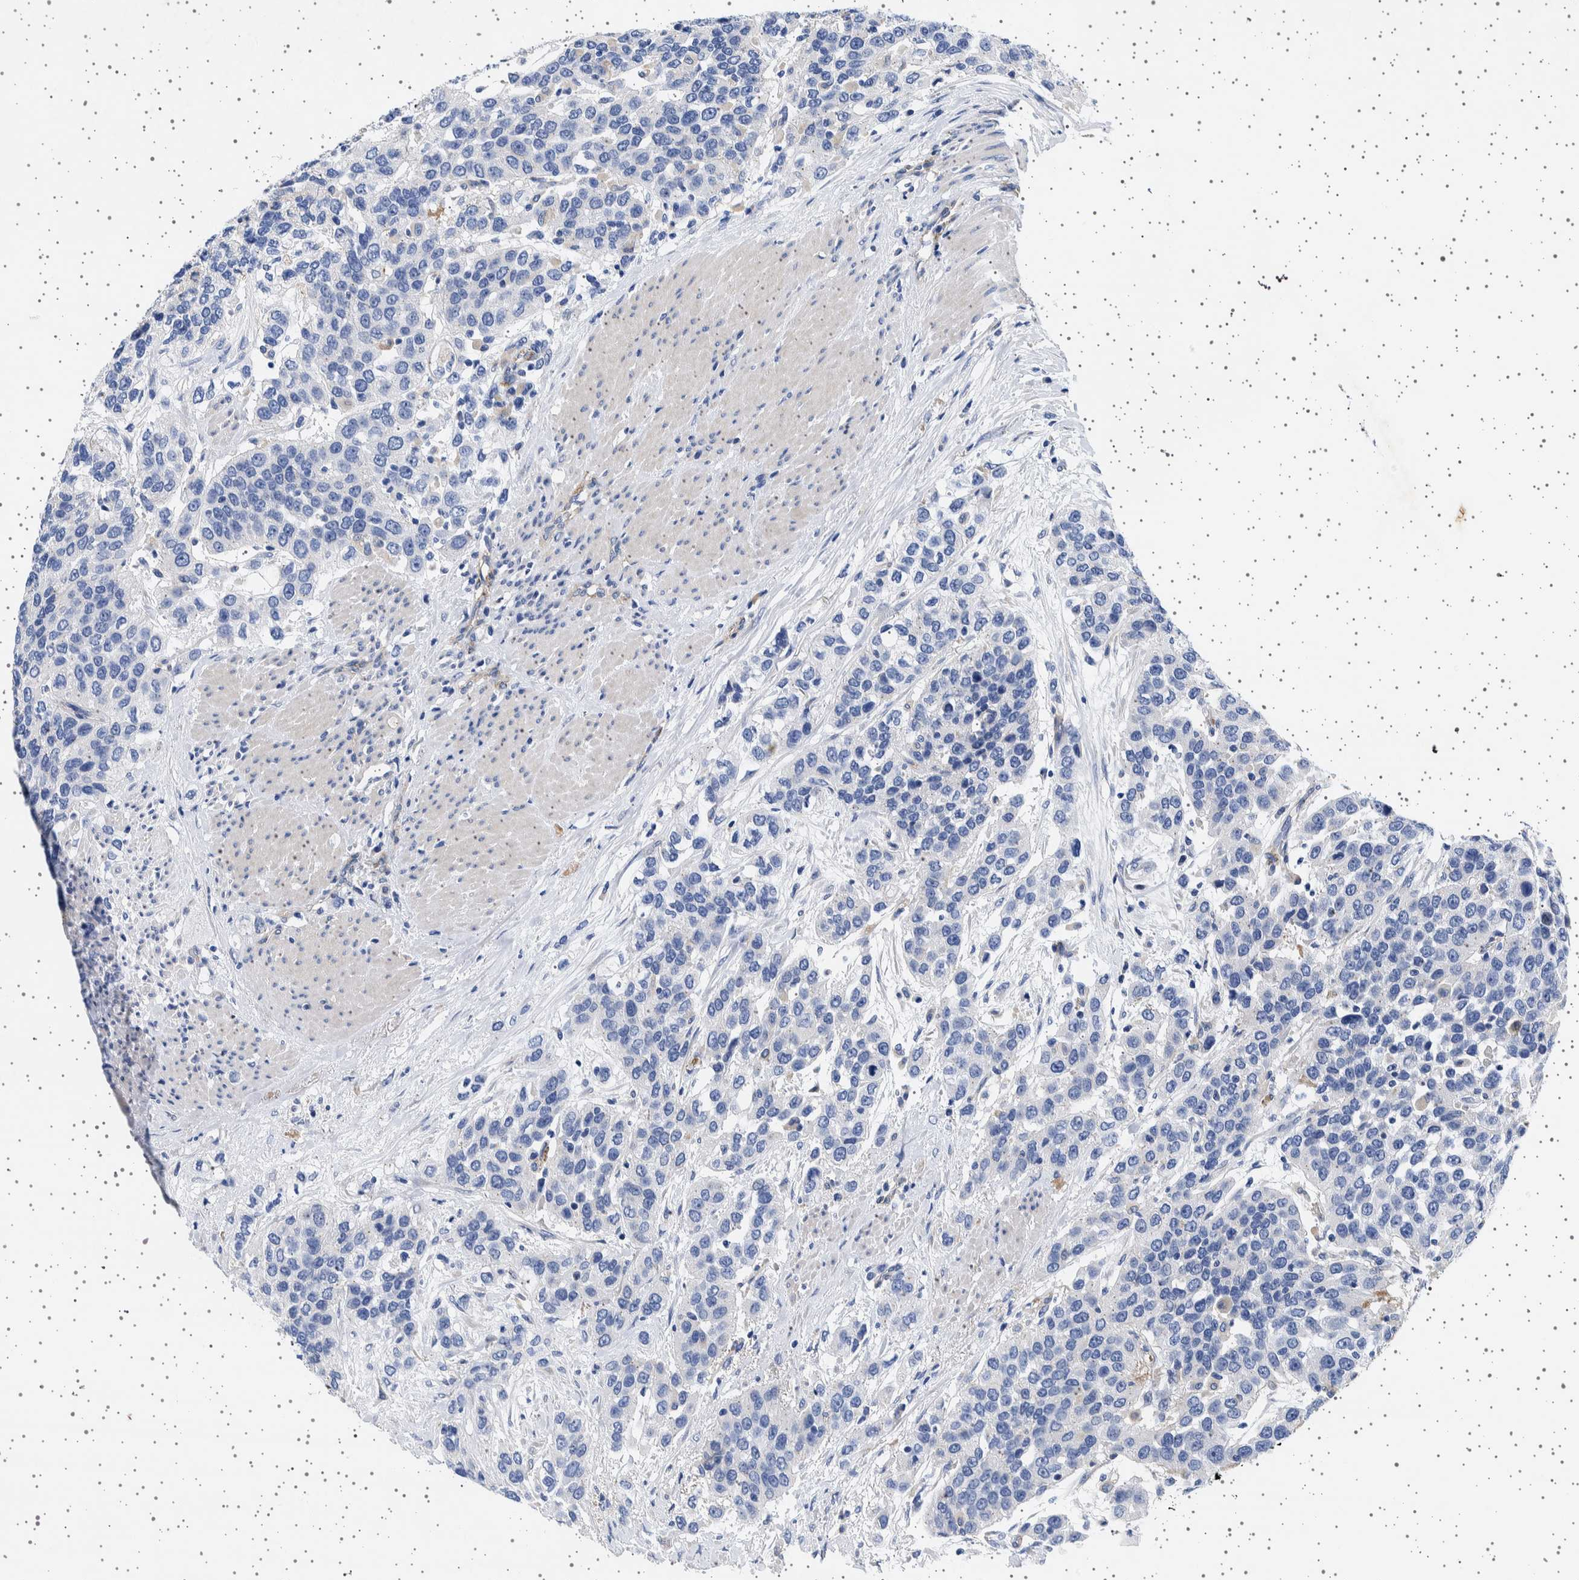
{"staining": {"intensity": "negative", "quantity": "none", "location": "none"}, "tissue": "urothelial cancer", "cell_type": "Tumor cells", "image_type": "cancer", "snomed": [{"axis": "morphology", "description": "Urothelial carcinoma, High grade"}, {"axis": "topography", "description": "Urinary bladder"}], "caption": "Human urothelial carcinoma (high-grade) stained for a protein using immunohistochemistry demonstrates no expression in tumor cells.", "gene": "SEPTIN4", "patient": {"sex": "female", "age": 80}}